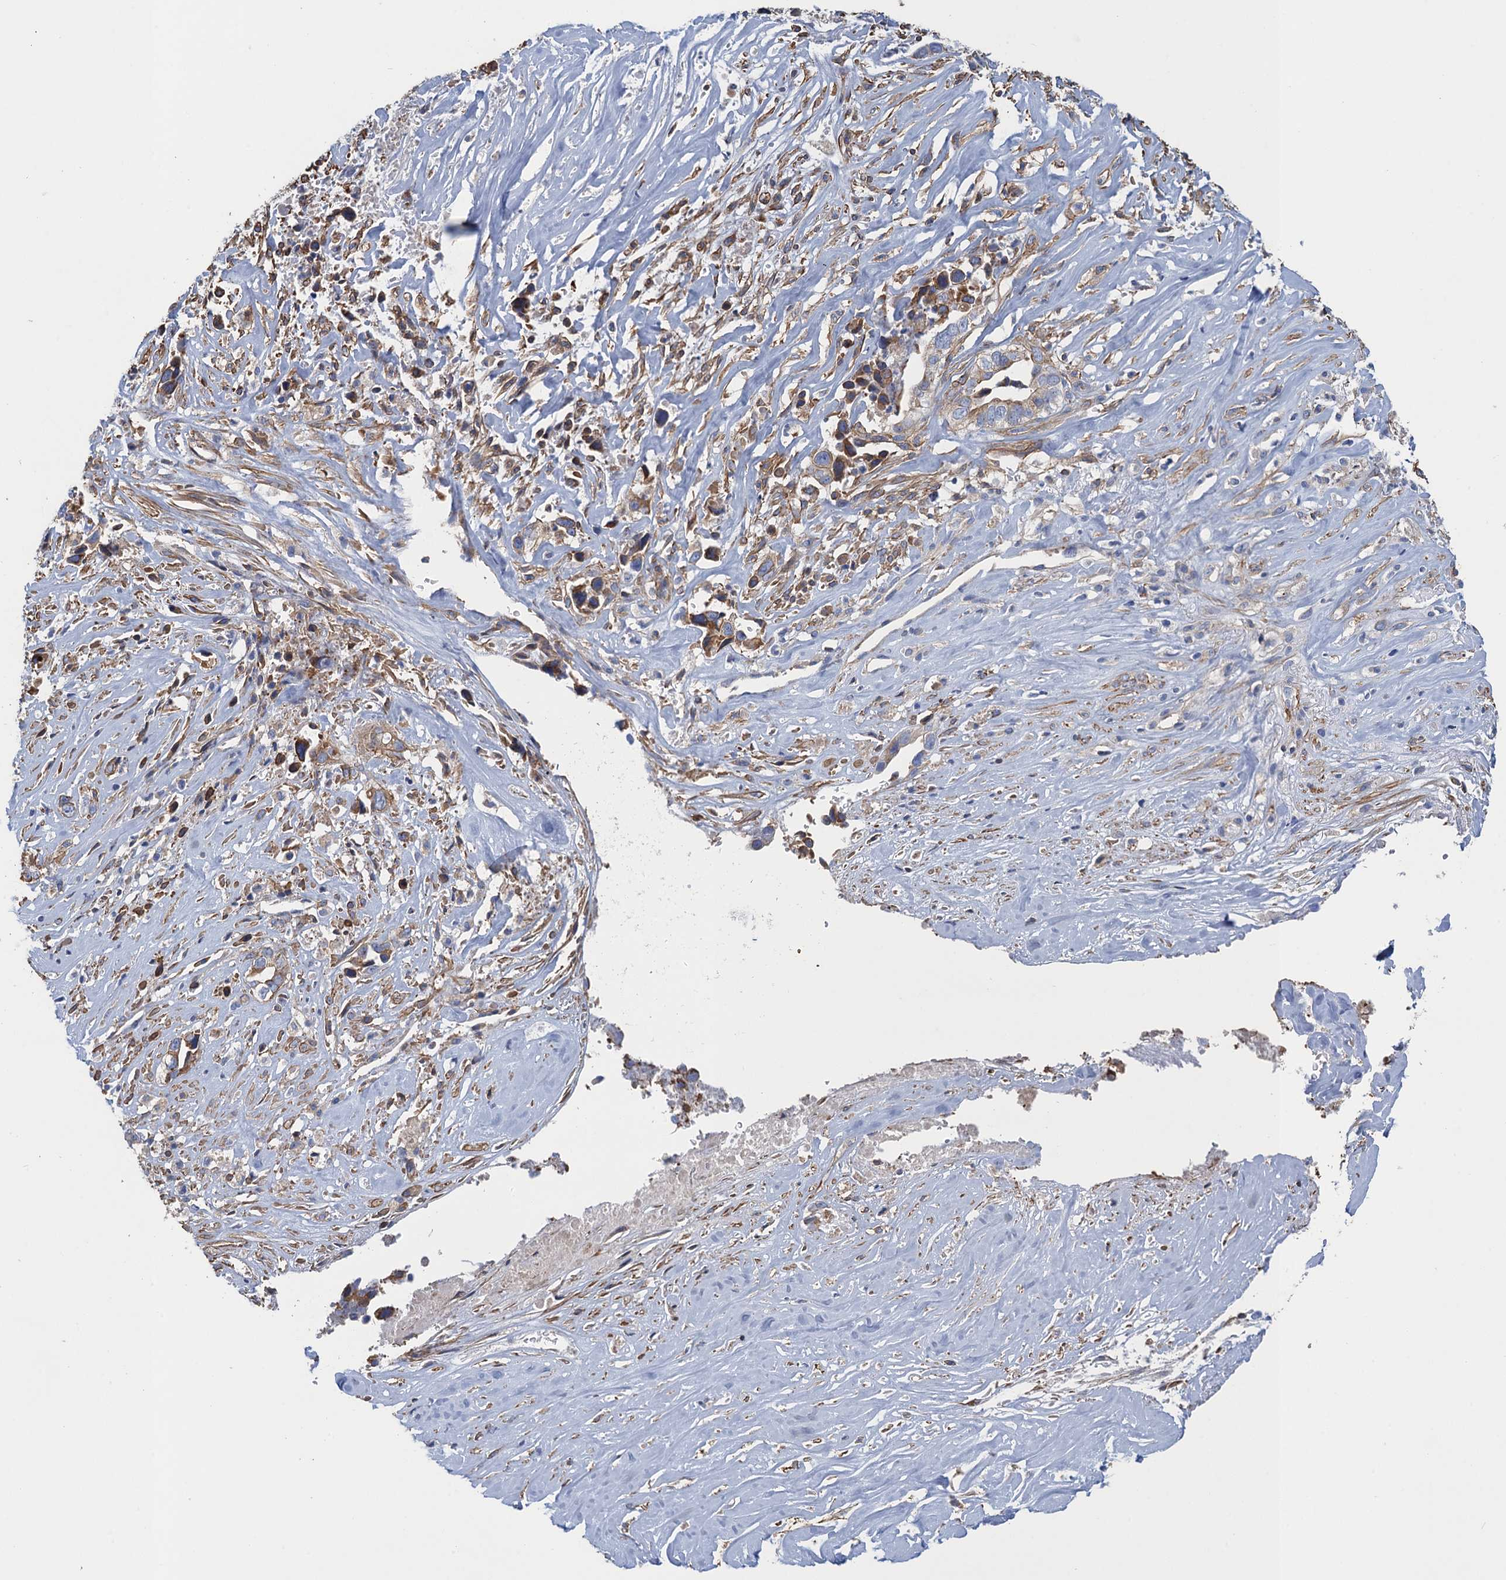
{"staining": {"intensity": "moderate", "quantity": ">75%", "location": "cytoplasmic/membranous"}, "tissue": "liver cancer", "cell_type": "Tumor cells", "image_type": "cancer", "snomed": [{"axis": "morphology", "description": "Cholangiocarcinoma"}, {"axis": "topography", "description": "Liver"}], "caption": "Immunohistochemical staining of human cholangiocarcinoma (liver) exhibits medium levels of moderate cytoplasmic/membranous protein positivity in about >75% of tumor cells.", "gene": "GCSH", "patient": {"sex": "female", "age": 79}}